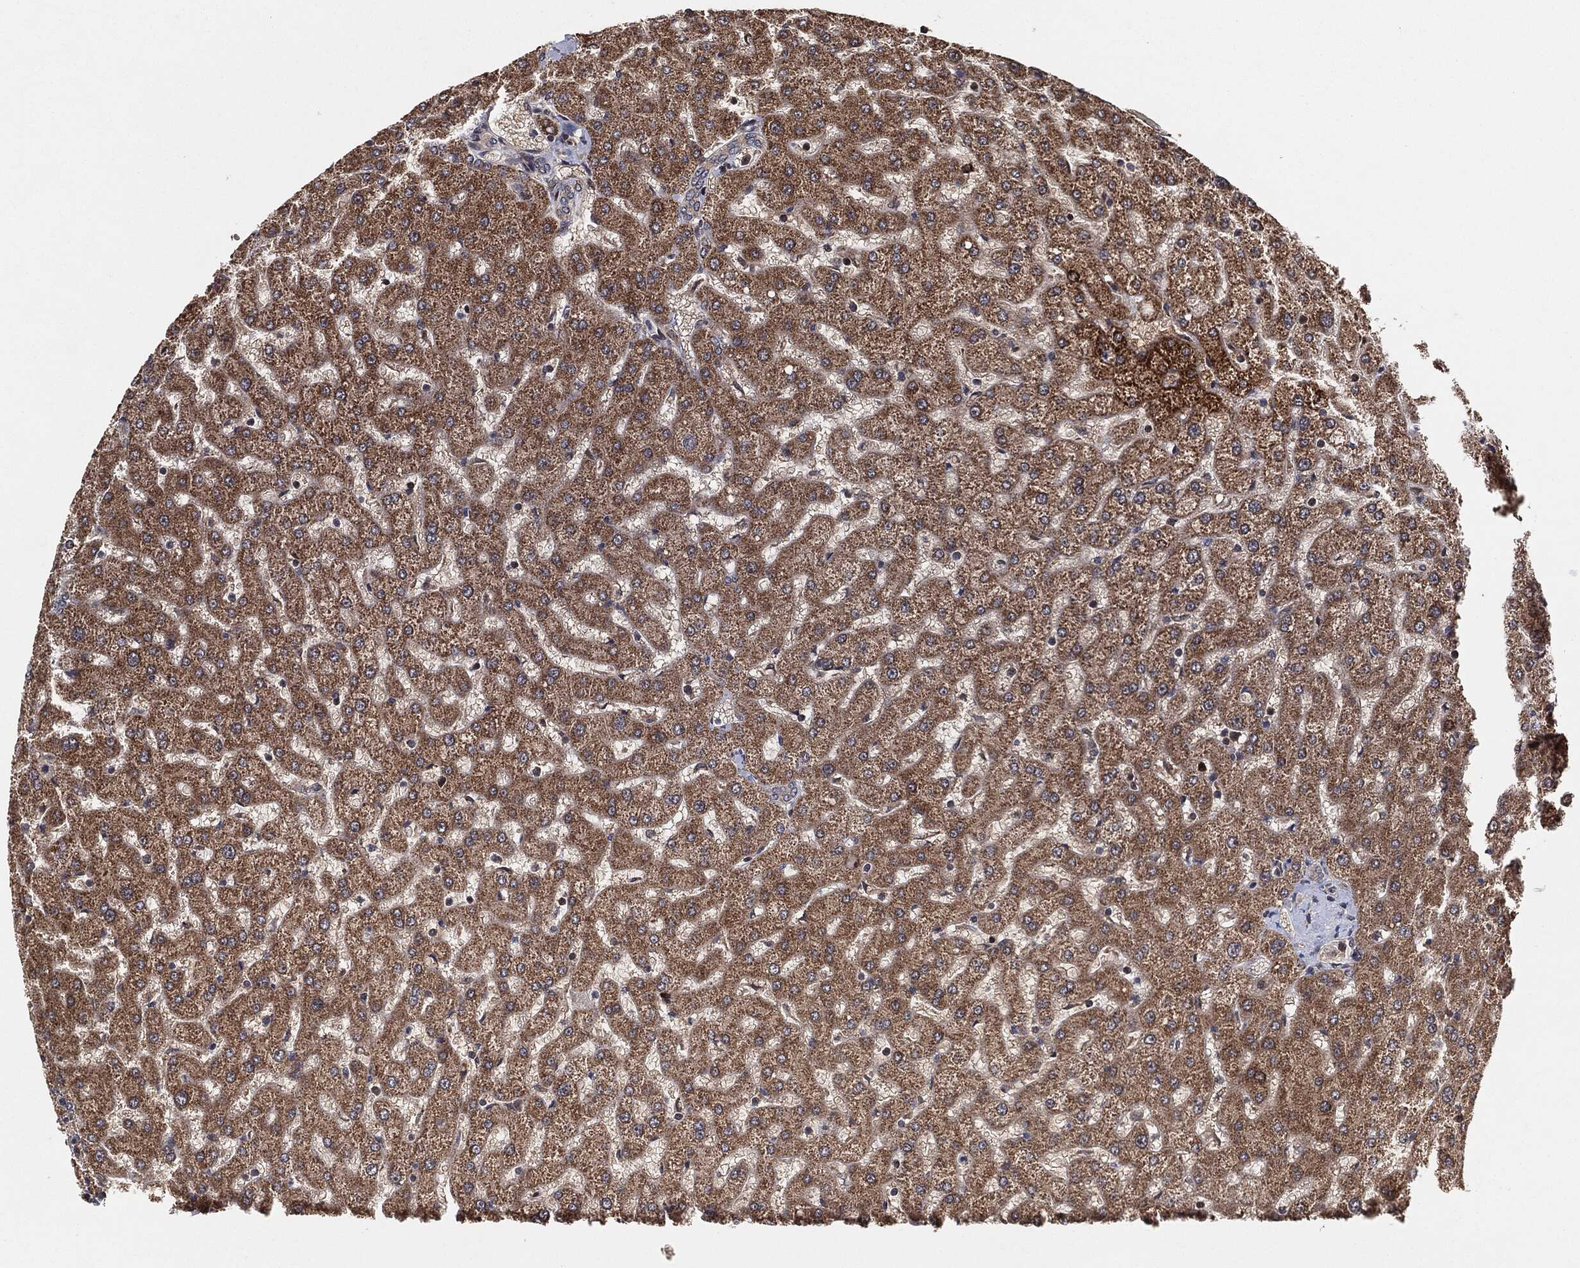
{"staining": {"intensity": "negative", "quantity": "none", "location": "none"}, "tissue": "liver", "cell_type": "Cholangiocytes", "image_type": "normal", "snomed": [{"axis": "morphology", "description": "Normal tissue, NOS"}, {"axis": "topography", "description": "Liver"}], "caption": "DAB immunohistochemical staining of normal liver shows no significant staining in cholangiocytes. (Stains: DAB immunohistochemistry with hematoxylin counter stain, Microscopy: brightfield microscopy at high magnification).", "gene": "BCAR1", "patient": {"sex": "female", "age": 50}}